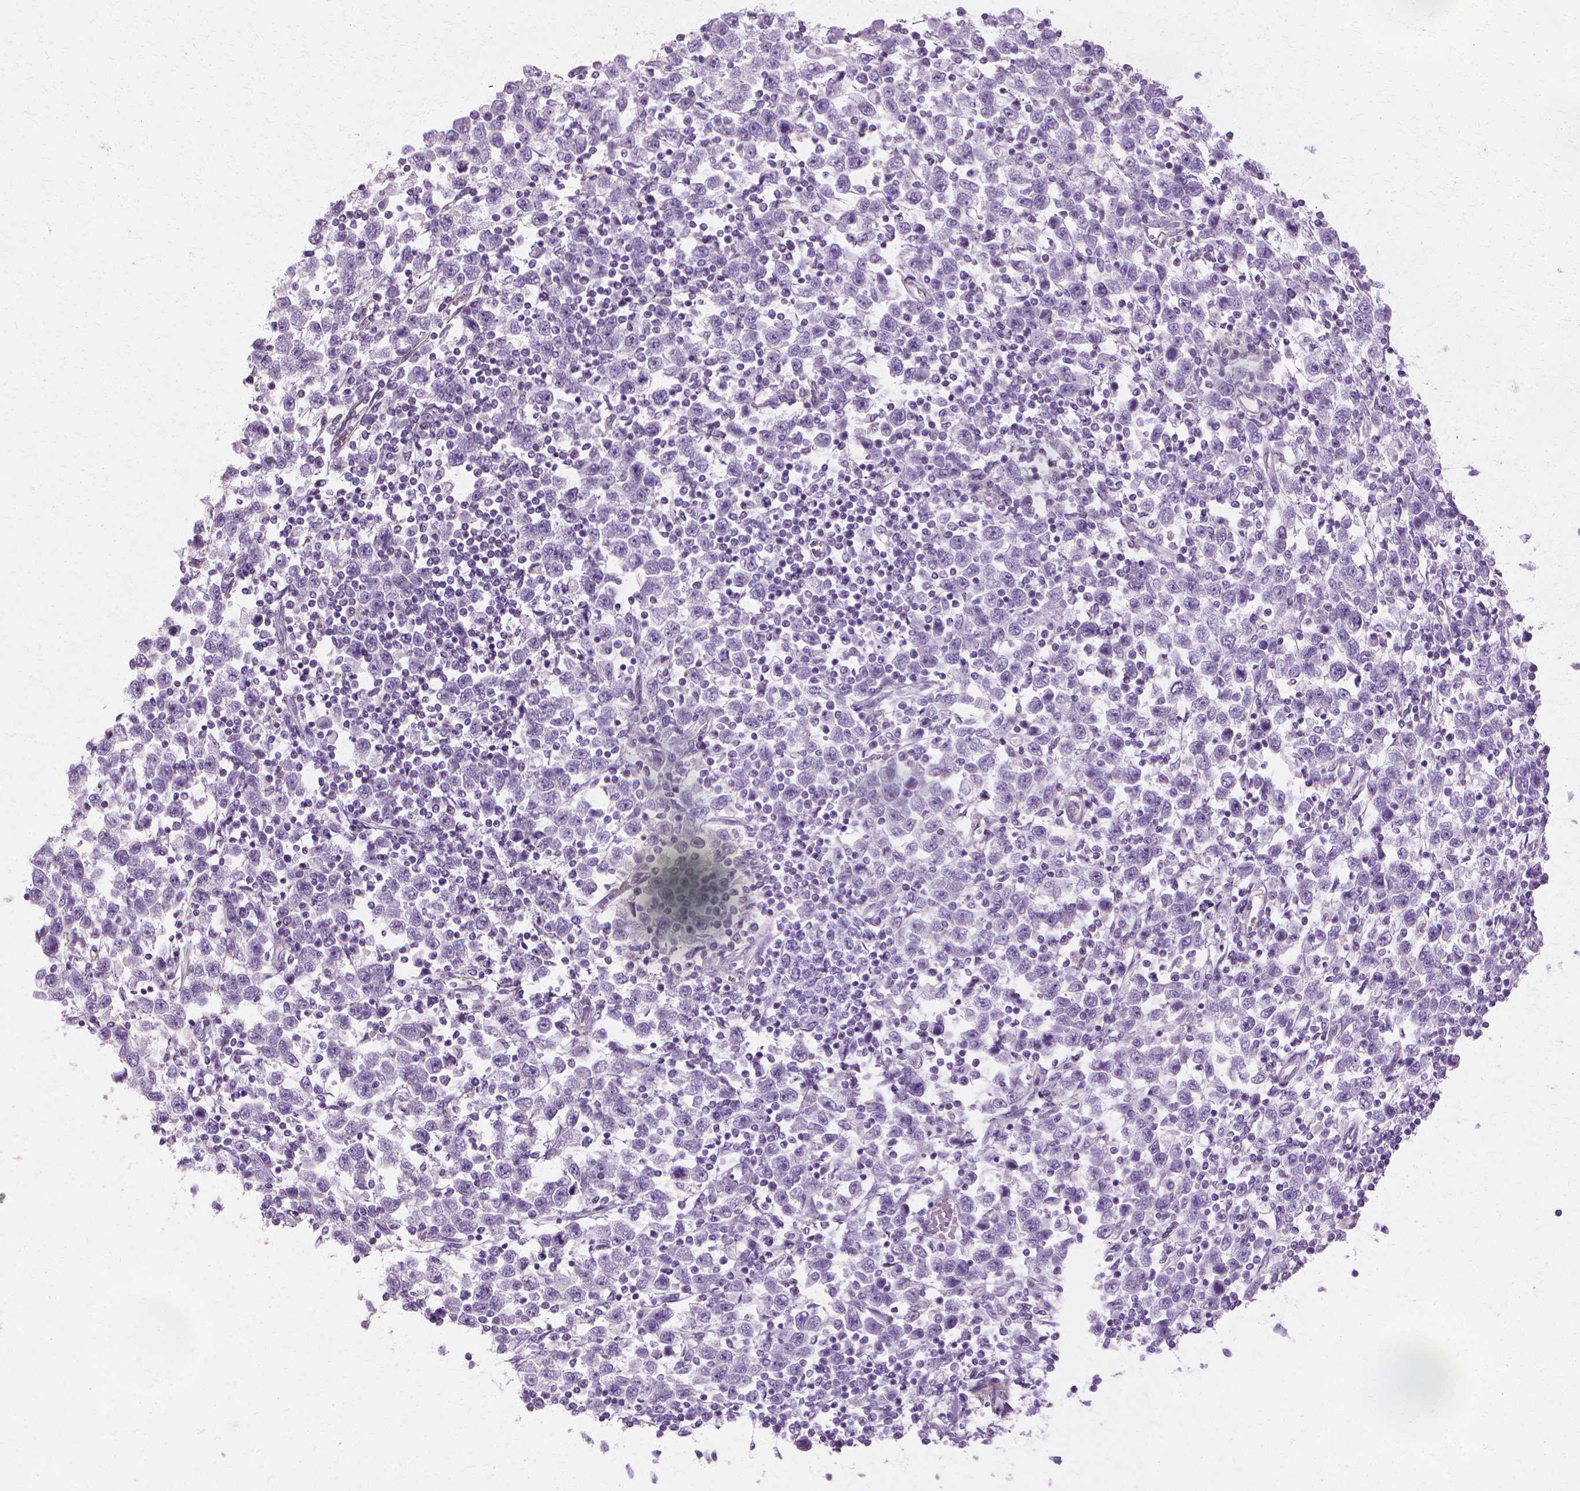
{"staining": {"intensity": "negative", "quantity": "none", "location": "none"}, "tissue": "testis cancer", "cell_type": "Tumor cells", "image_type": "cancer", "snomed": [{"axis": "morphology", "description": "Normal tissue, NOS"}, {"axis": "morphology", "description": "Seminoma, NOS"}, {"axis": "topography", "description": "Testis"}, {"axis": "topography", "description": "Epididymis"}], "caption": "The photomicrograph demonstrates no significant staining in tumor cells of seminoma (testis).", "gene": "CFAP157", "patient": {"sex": "male", "age": 34}}